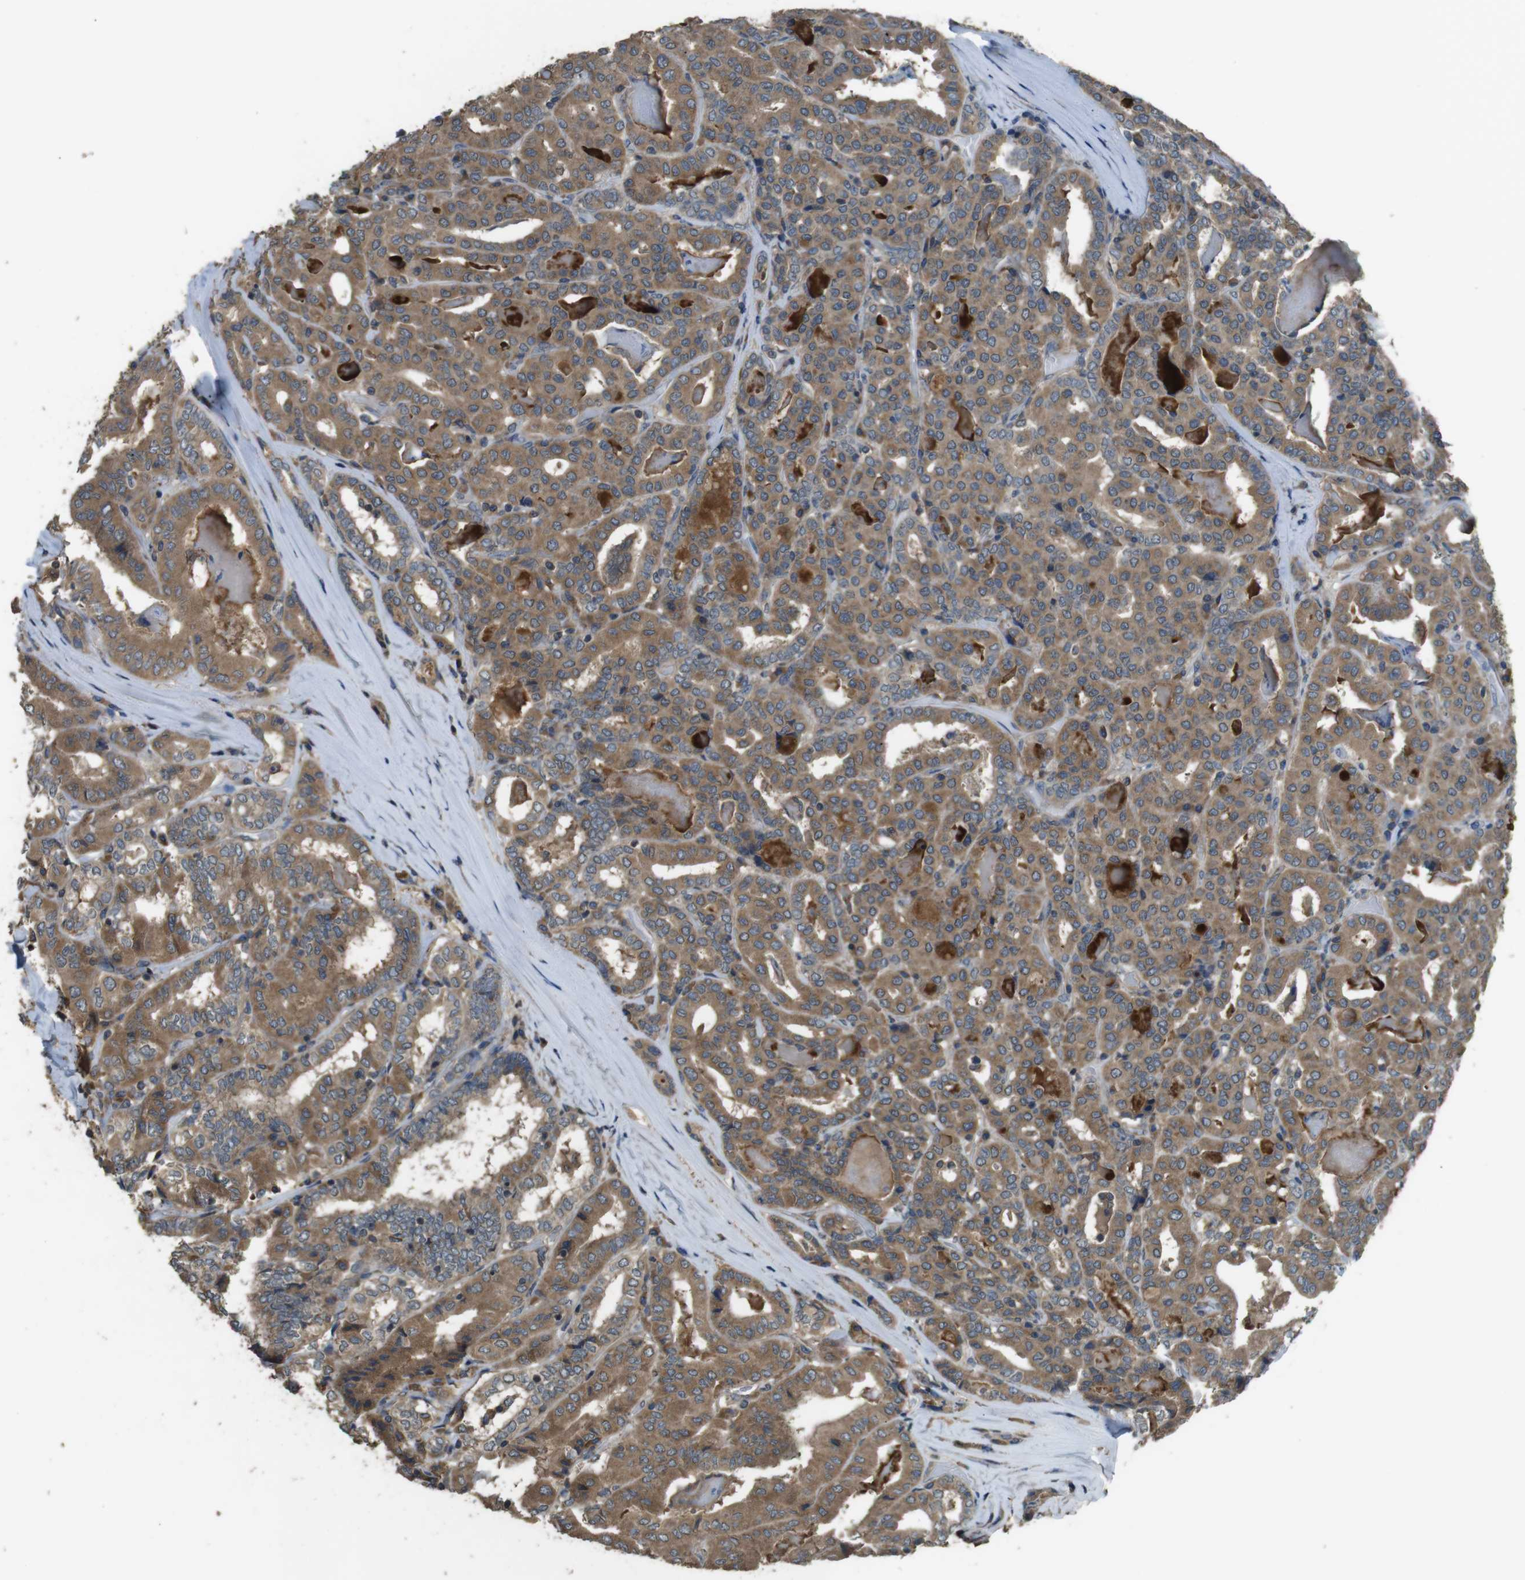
{"staining": {"intensity": "moderate", "quantity": ">75%", "location": "cytoplasmic/membranous"}, "tissue": "thyroid cancer", "cell_type": "Tumor cells", "image_type": "cancer", "snomed": [{"axis": "morphology", "description": "Papillary adenocarcinoma, NOS"}, {"axis": "topography", "description": "Thyroid gland"}], "caption": "Protein staining by immunohistochemistry demonstrates moderate cytoplasmic/membranous staining in approximately >75% of tumor cells in thyroid papillary adenocarcinoma.", "gene": "FUT2", "patient": {"sex": "female", "age": 42}}